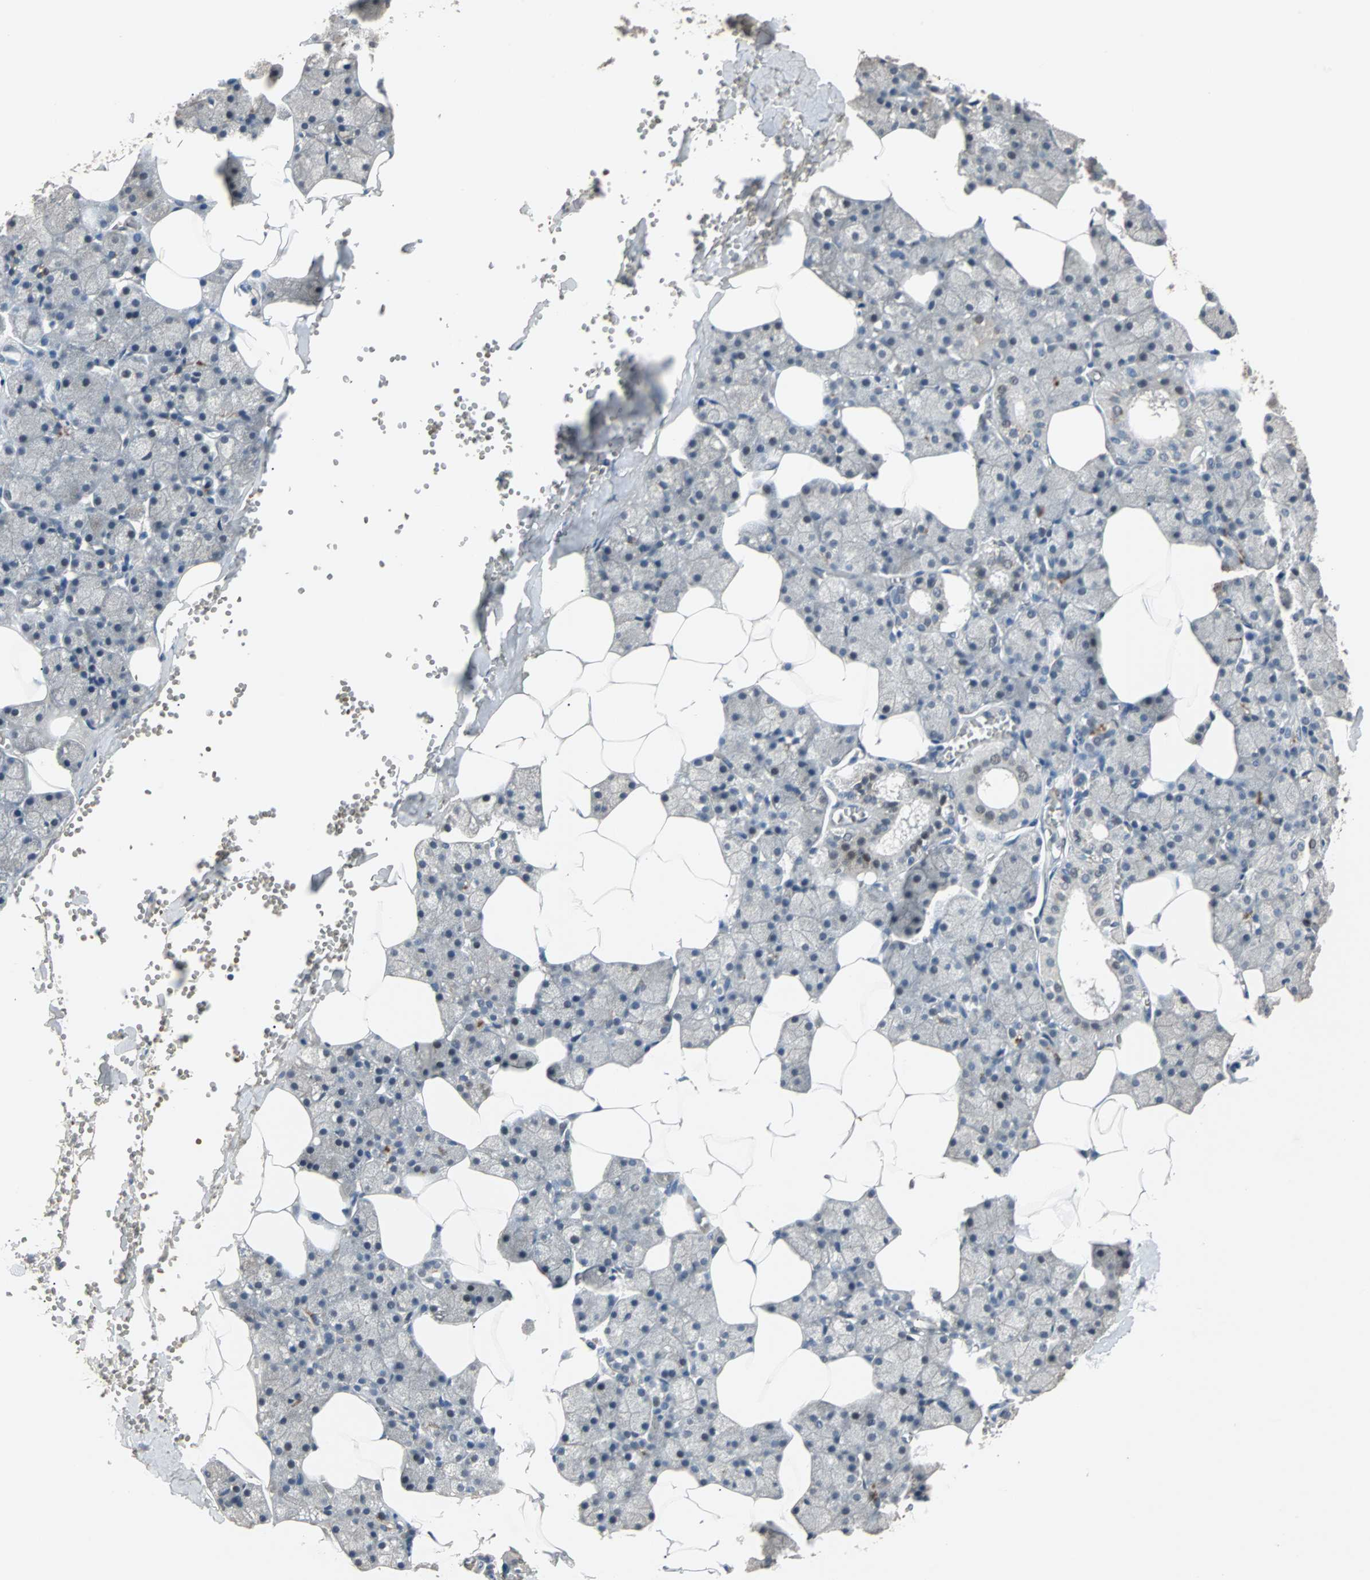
{"staining": {"intensity": "moderate", "quantity": "25%-75%", "location": "cytoplasmic/membranous"}, "tissue": "salivary gland", "cell_type": "Glandular cells", "image_type": "normal", "snomed": [{"axis": "morphology", "description": "Normal tissue, NOS"}, {"axis": "topography", "description": "Salivary gland"}], "caption": "Glandular cells demonstrate medium levels of moderate cytoplasmic/membranous expression in approximately 25%-75% of cells in unremarkable human salivary gland. Using DAB (brown) and hematoxylin (blue) stains, captured at high magnification using brightfield microscopy.", "gene": "HLX", "patient": {"sex": "male", "age": 62}}